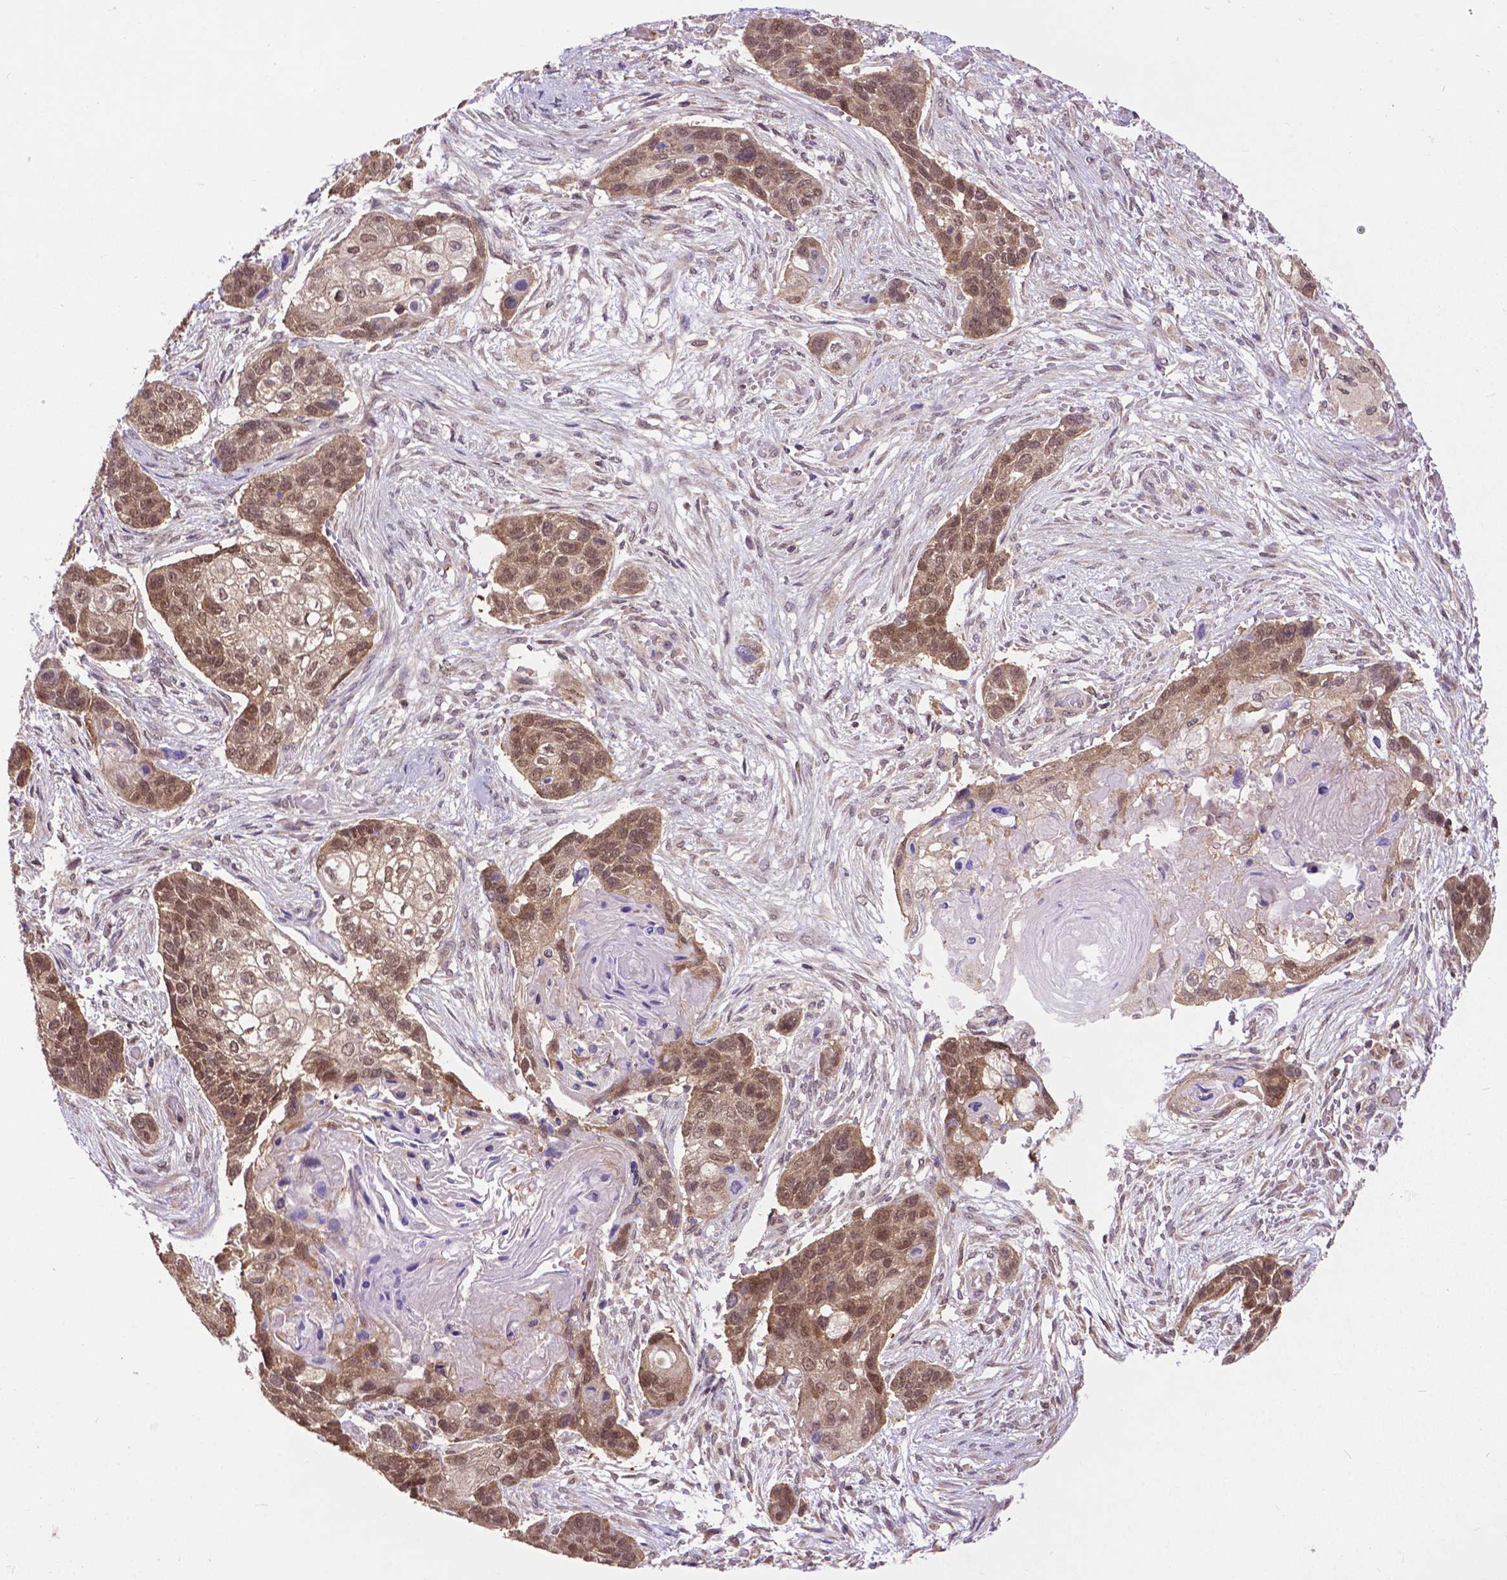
{"staining": {"intensity": "moderate", "quantity": "25%-75%", "location": "cytoplasmic/membranous,nuclear"}, "tissue": "lung cancer", "cell_type": "Tumor cells", "image_type": "cancer", "snomed": [{"axis": "morphology", "description": "Squamous cell carcinoma, NOS"}, {"axis": "topography", "description": "Lung"}], "caption": "An IHC micrograph of neoplastic tissue is shown. Protein staining in brown shows moderate cytoplasmic/membranous and nuclear positivity in lung squamous cell carcinoma within tumor cells. (Stains: DAB in brown, nuclei in blue, Microscopy: brightfield microscopy at high magnification).", "gene": "OTUB1", "patient": {"sex": "male", "age": 69}}